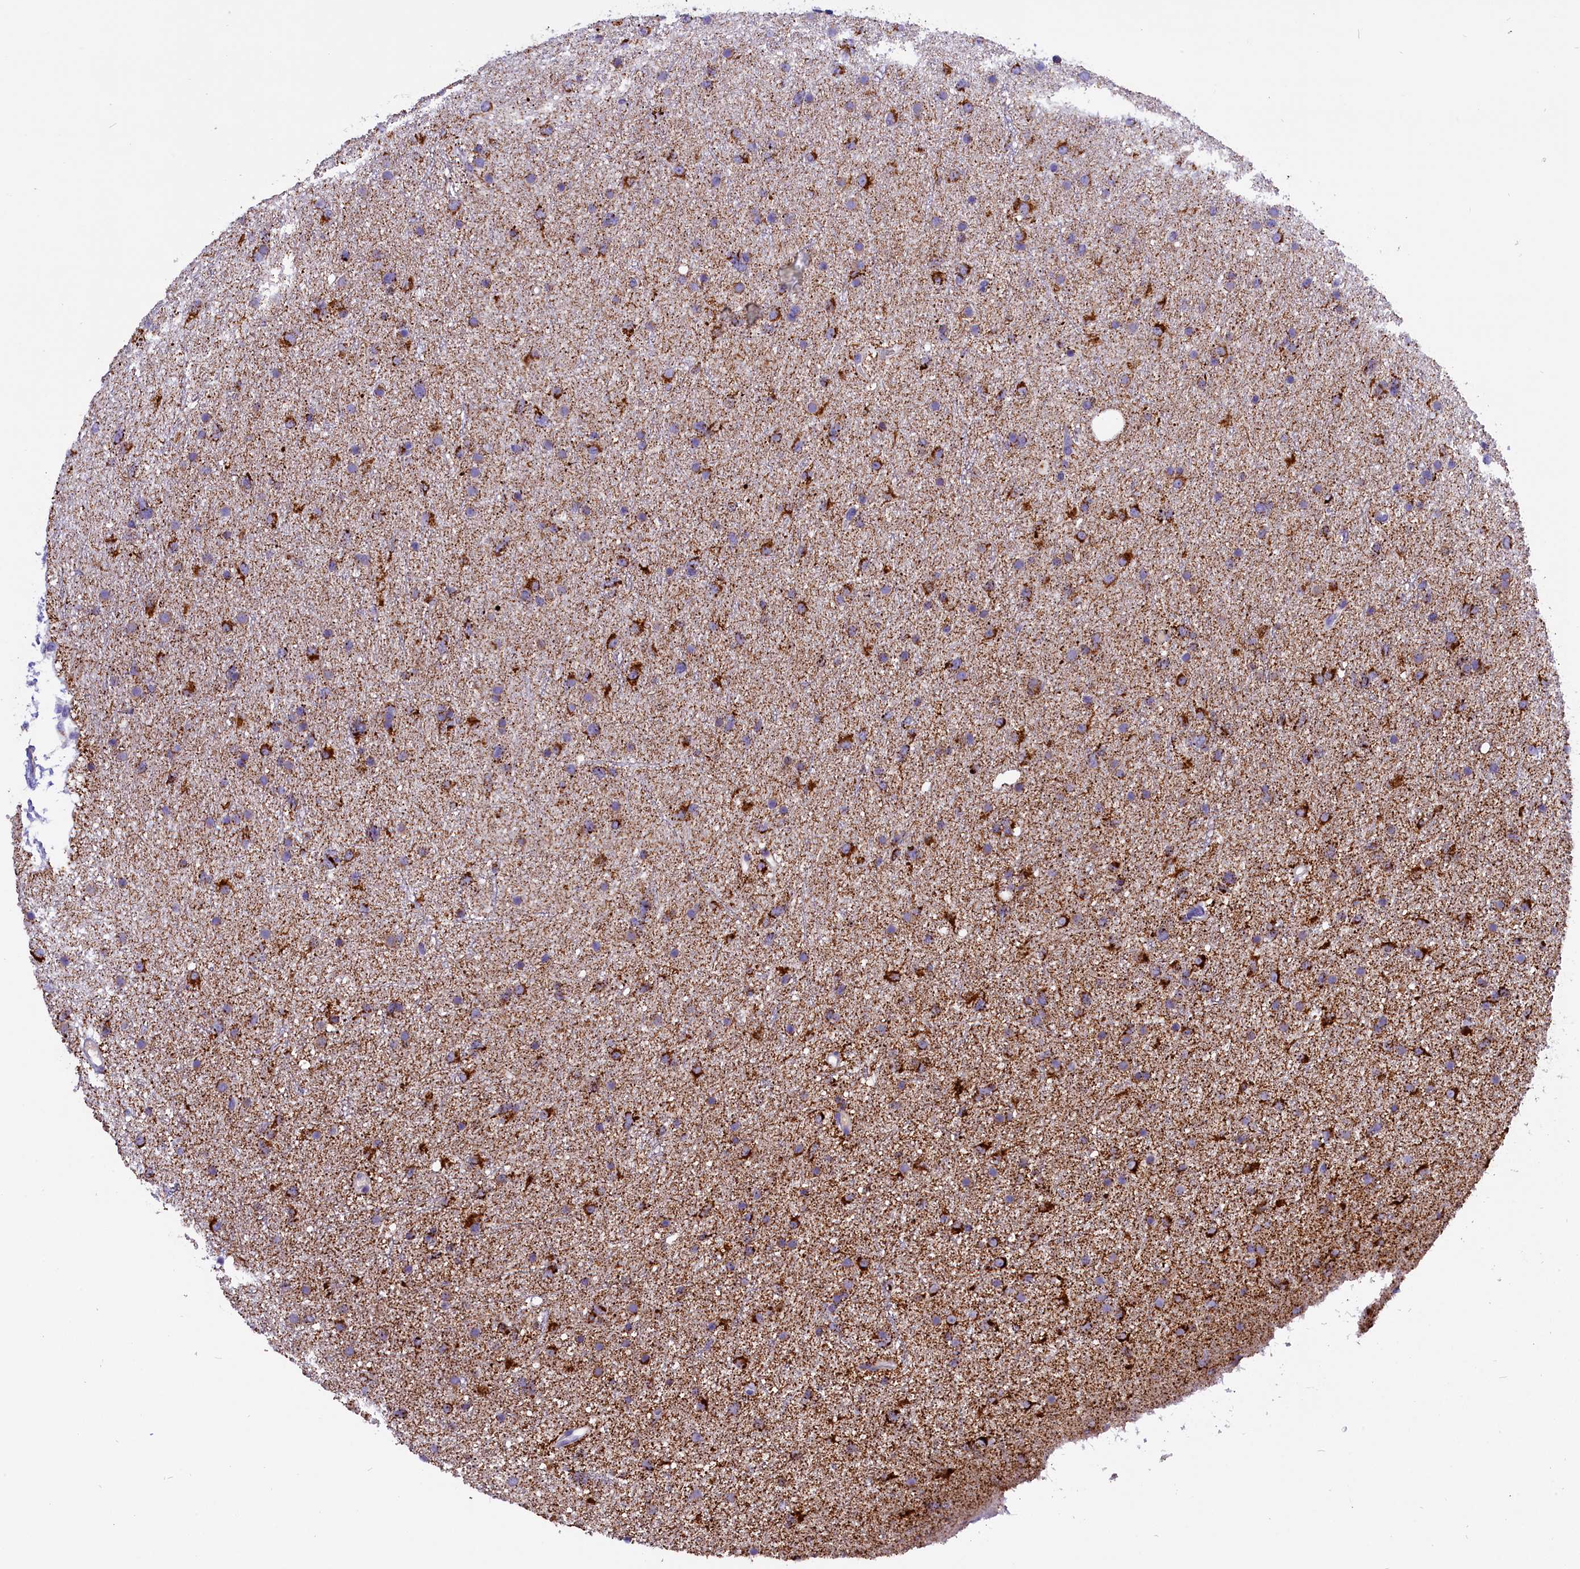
{"staining": {"intensity": "strong", "quantity": ">75%", "location": "cytoplasmic/membranous"}, "tissue": "glioma", "cell_type": "Tumor cells", "image_type": "cancer", "snomed": [{"axis": "morphology", "description": "Glioma, malignant, Low grade"}, {"axis": "topography", "description": "Cerebral cortex"}], "caption": "Immunohistochemical staining of malignant glioma (low-grade) reveals strong cytoplasmic/membranous protein staining in approximately >75% of tumor cells. The staining was performed using DAB to visualize the protein expression in brown, while the nuclei were stained in blue with hematoxylin (Magnification: 20x).", "gene": "ABAT", "patient": {"sex": "female", "age": 39}}